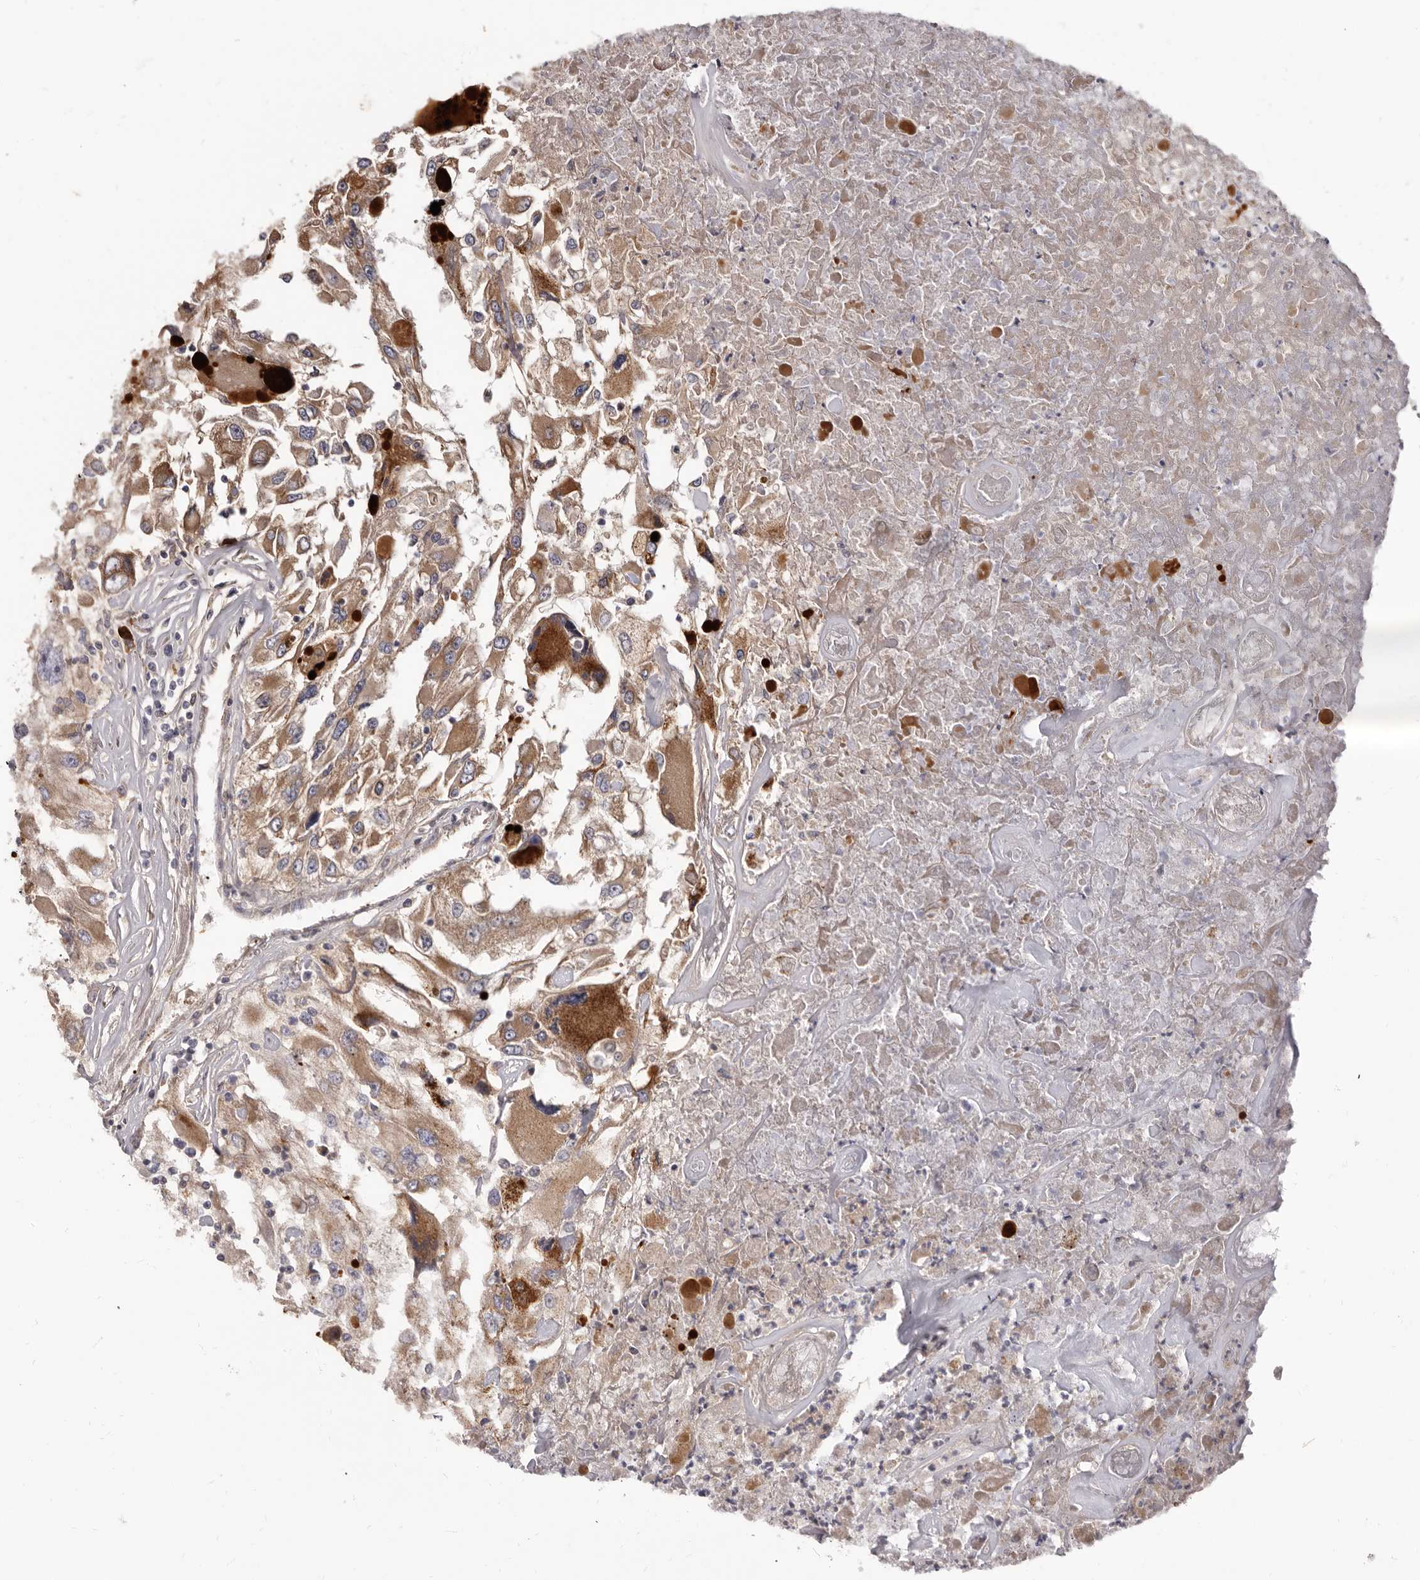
{"staining": {"intensity": "moderate", "quantity": ">75%", "location": "cytoplasmic/membranous"}, "tissue": "renal cancer", "cell_type": "Tumor cells", "image_type": "cancer", "snomed": [{"axis": "morphology", "description": "Adenocarcinoma, NOS"}, {"axis": "topography", "description": "Kidney"}], "caption": "Adenocarcinoma (renal) stained for a protein exhibits moderate cytoplasmic/membranous positivity in tumor cells.", "gene": "ASIC5", "patient": {"sex": "female", "age": 52}}